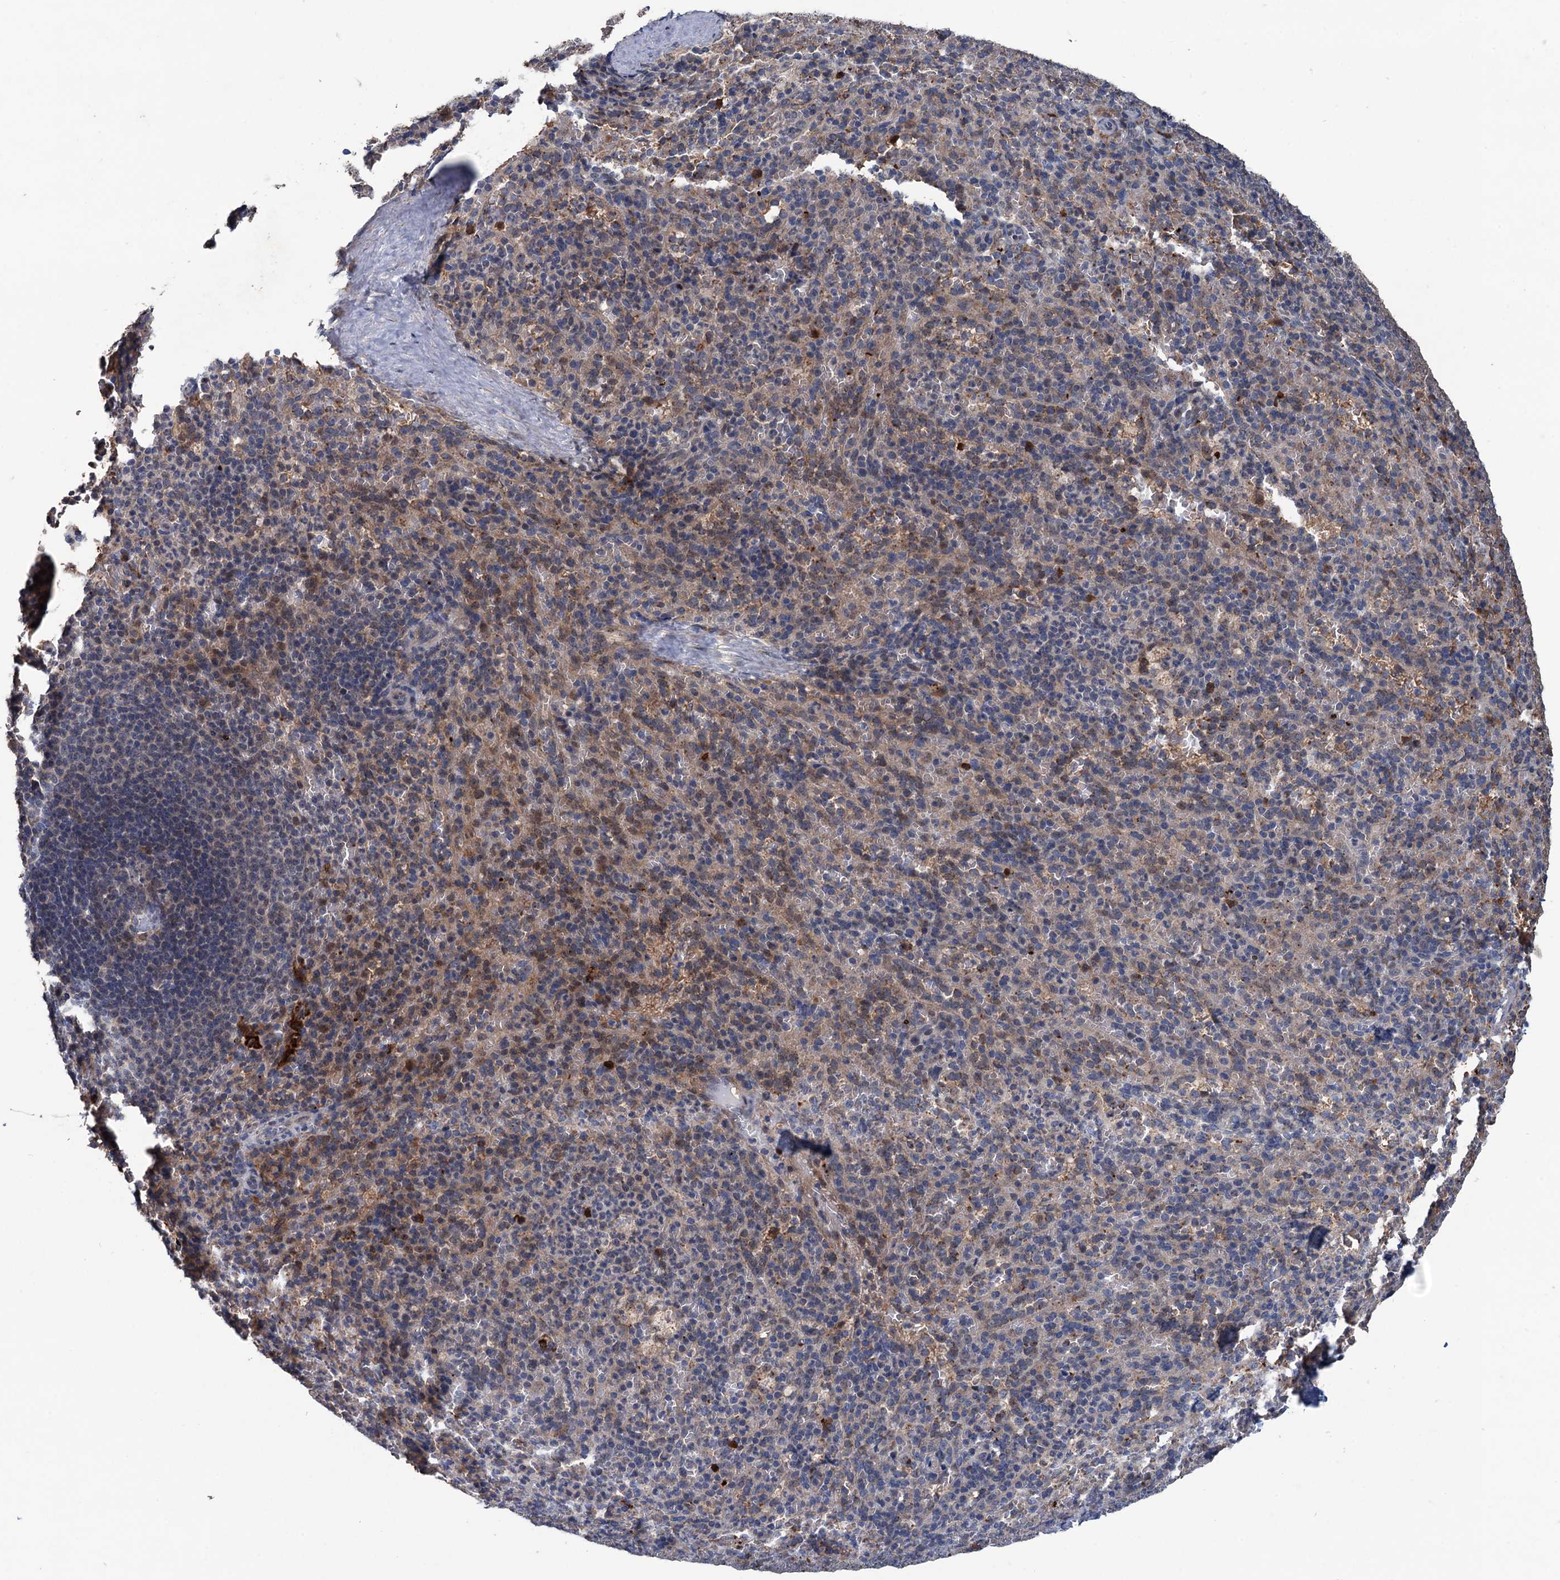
{"staining": {"intensity": "weak", "quantity": "<25%", "location": "cytoplasmic/membranous"}, "tissue": "spleen", "cell_type": "Cells in red pulp", "image_type": "normal", "snomed": [{"axis": "morphology", "description": "Normal tissue, NOS"}, {"axis": "topography", "description": "Spleen"}], "caption": "This is a micrograph of immunohistochemistry staining of benign spleen, which shows no staining in cells in red pulp.", "gene": "ZNF438", "patient": {"sex": "female", "age": 21}}